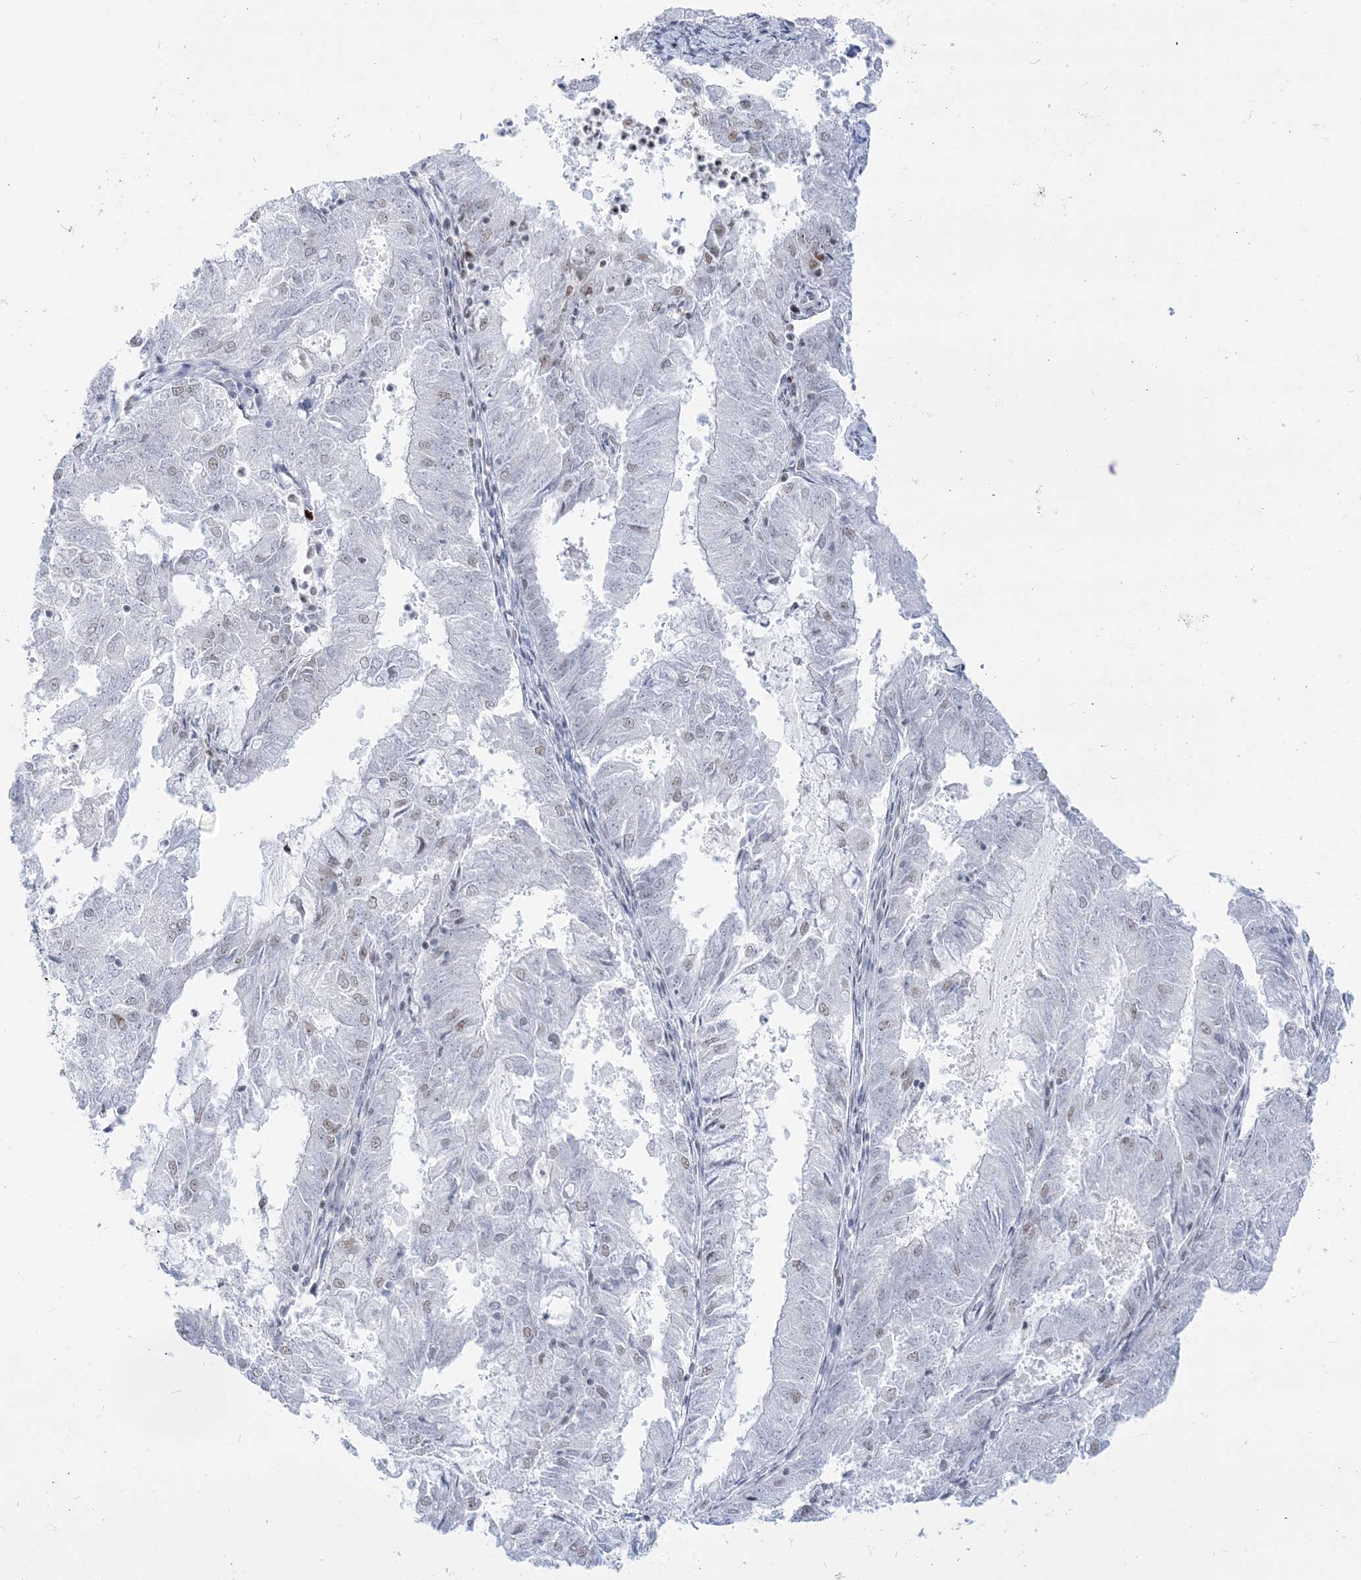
{"staining": {"intensity": "weak", "quantity": "<25%", "location": "nuclear"}, "tissue": "endometrial cancer", "cell_type": "Tumor cells", "image_type": "cancer", "snomed": [{"axis": "morphology", "description": "Adenocarcinoma, NOS"}, {"axis": "topography", "description": "Endometrium"}], "caption": "DAB (3,3'-diaminobenzidine) immunohistochemical staining of endometrial cancer (adenocarcinoma) reveals no significant staining in tumor cells.", "gene": "DDX21", "patient": {"sex": "female", "age": 57}}